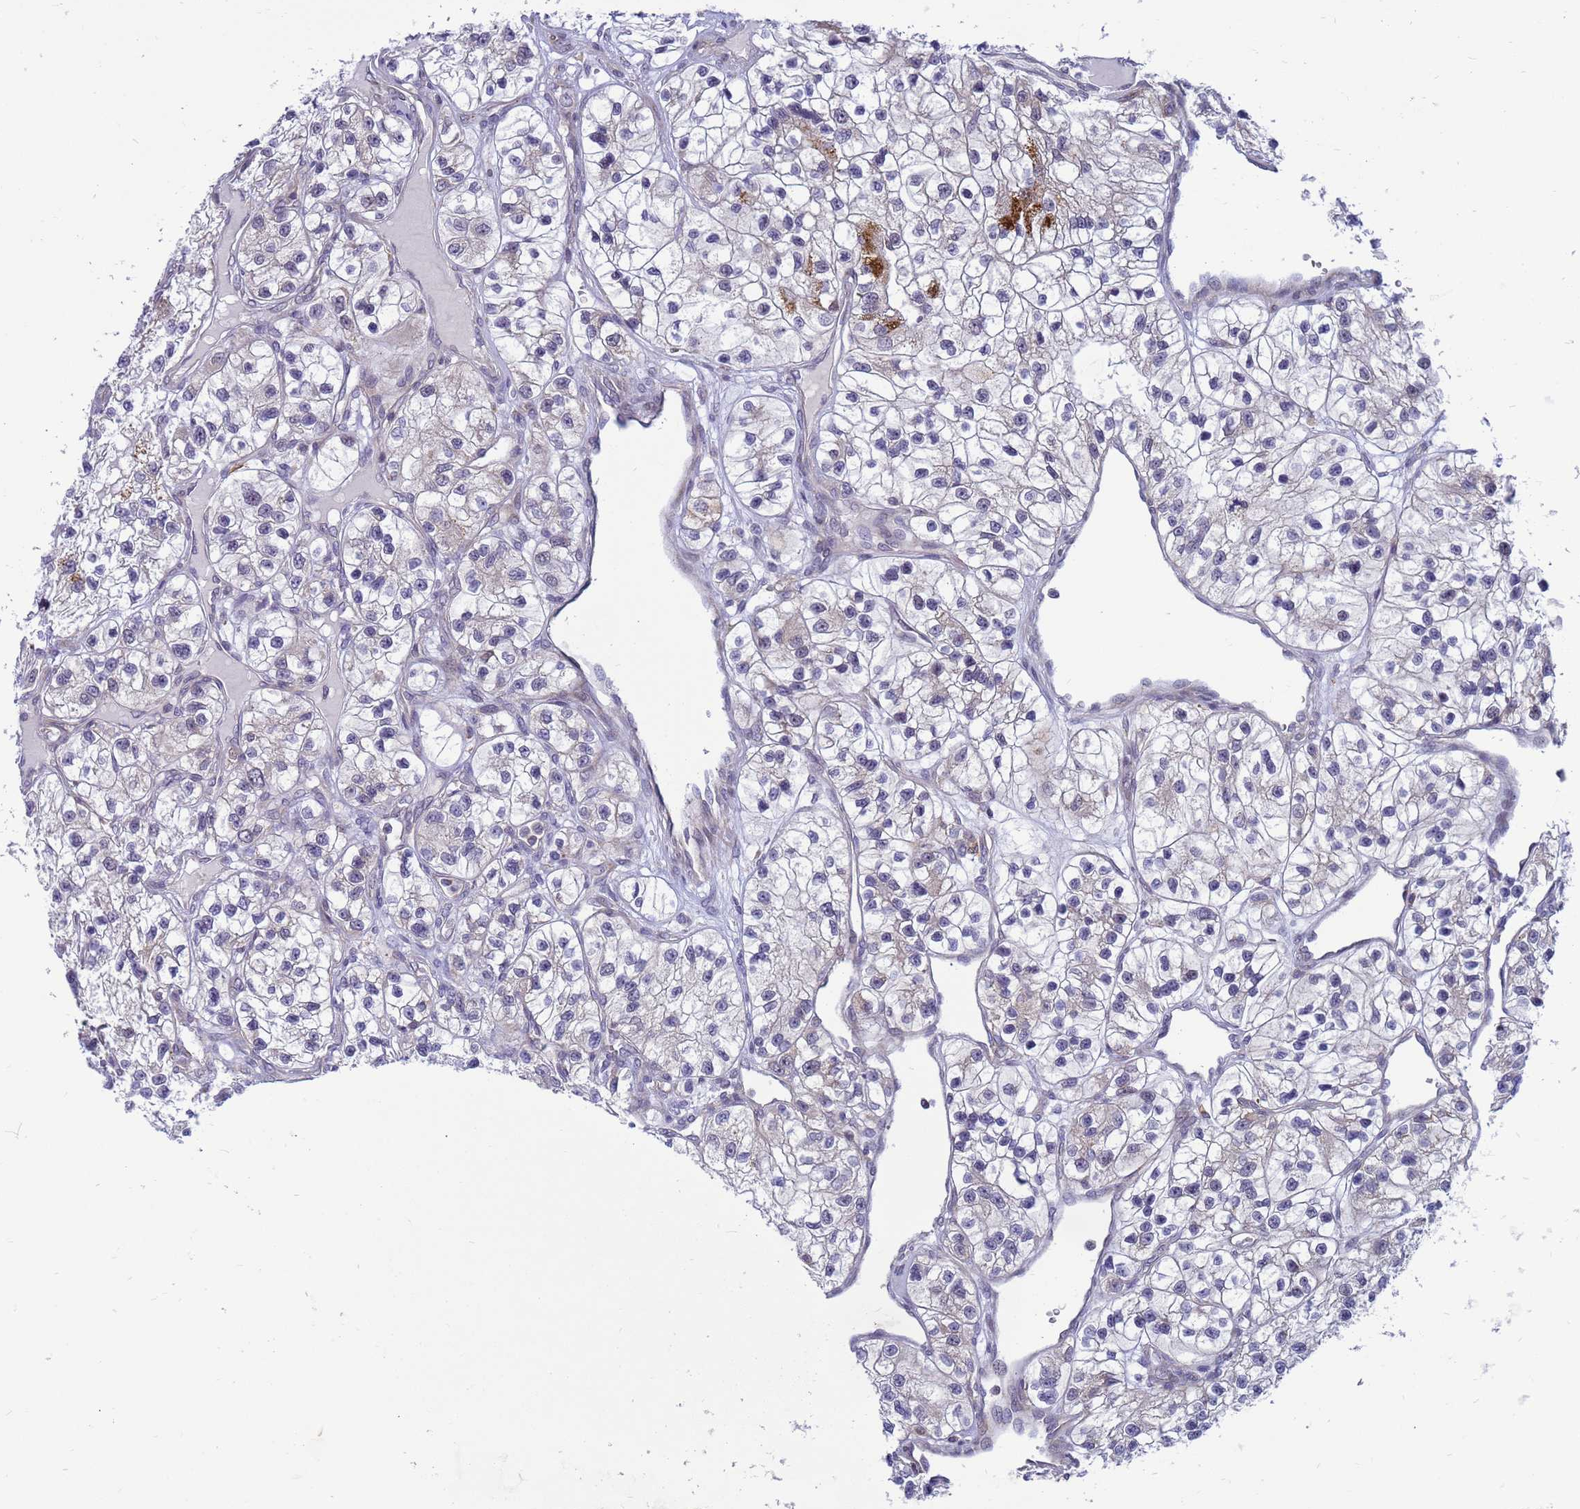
{"staining": {"intensity": "weak", "quantity": "<25%", "location": "cytoplasmic/membranous"}, "tissue": "renal cancer", "cell_type": "Tumor cells", "image_type": "cancer", "snomed": [{"axis": "morphology", "description": "Adenocarcinoma, NOS"}, {"axis": "topography", "description": "Kidney"}], "caption": "Tumor cells show no significant protein staining in renal cancer. (DAB (3,3'-diaminobenzidine) immunohistochemistry, high magnification).", "gene": "C12orf43", "patient": {"sex": "female", "age": 57}}